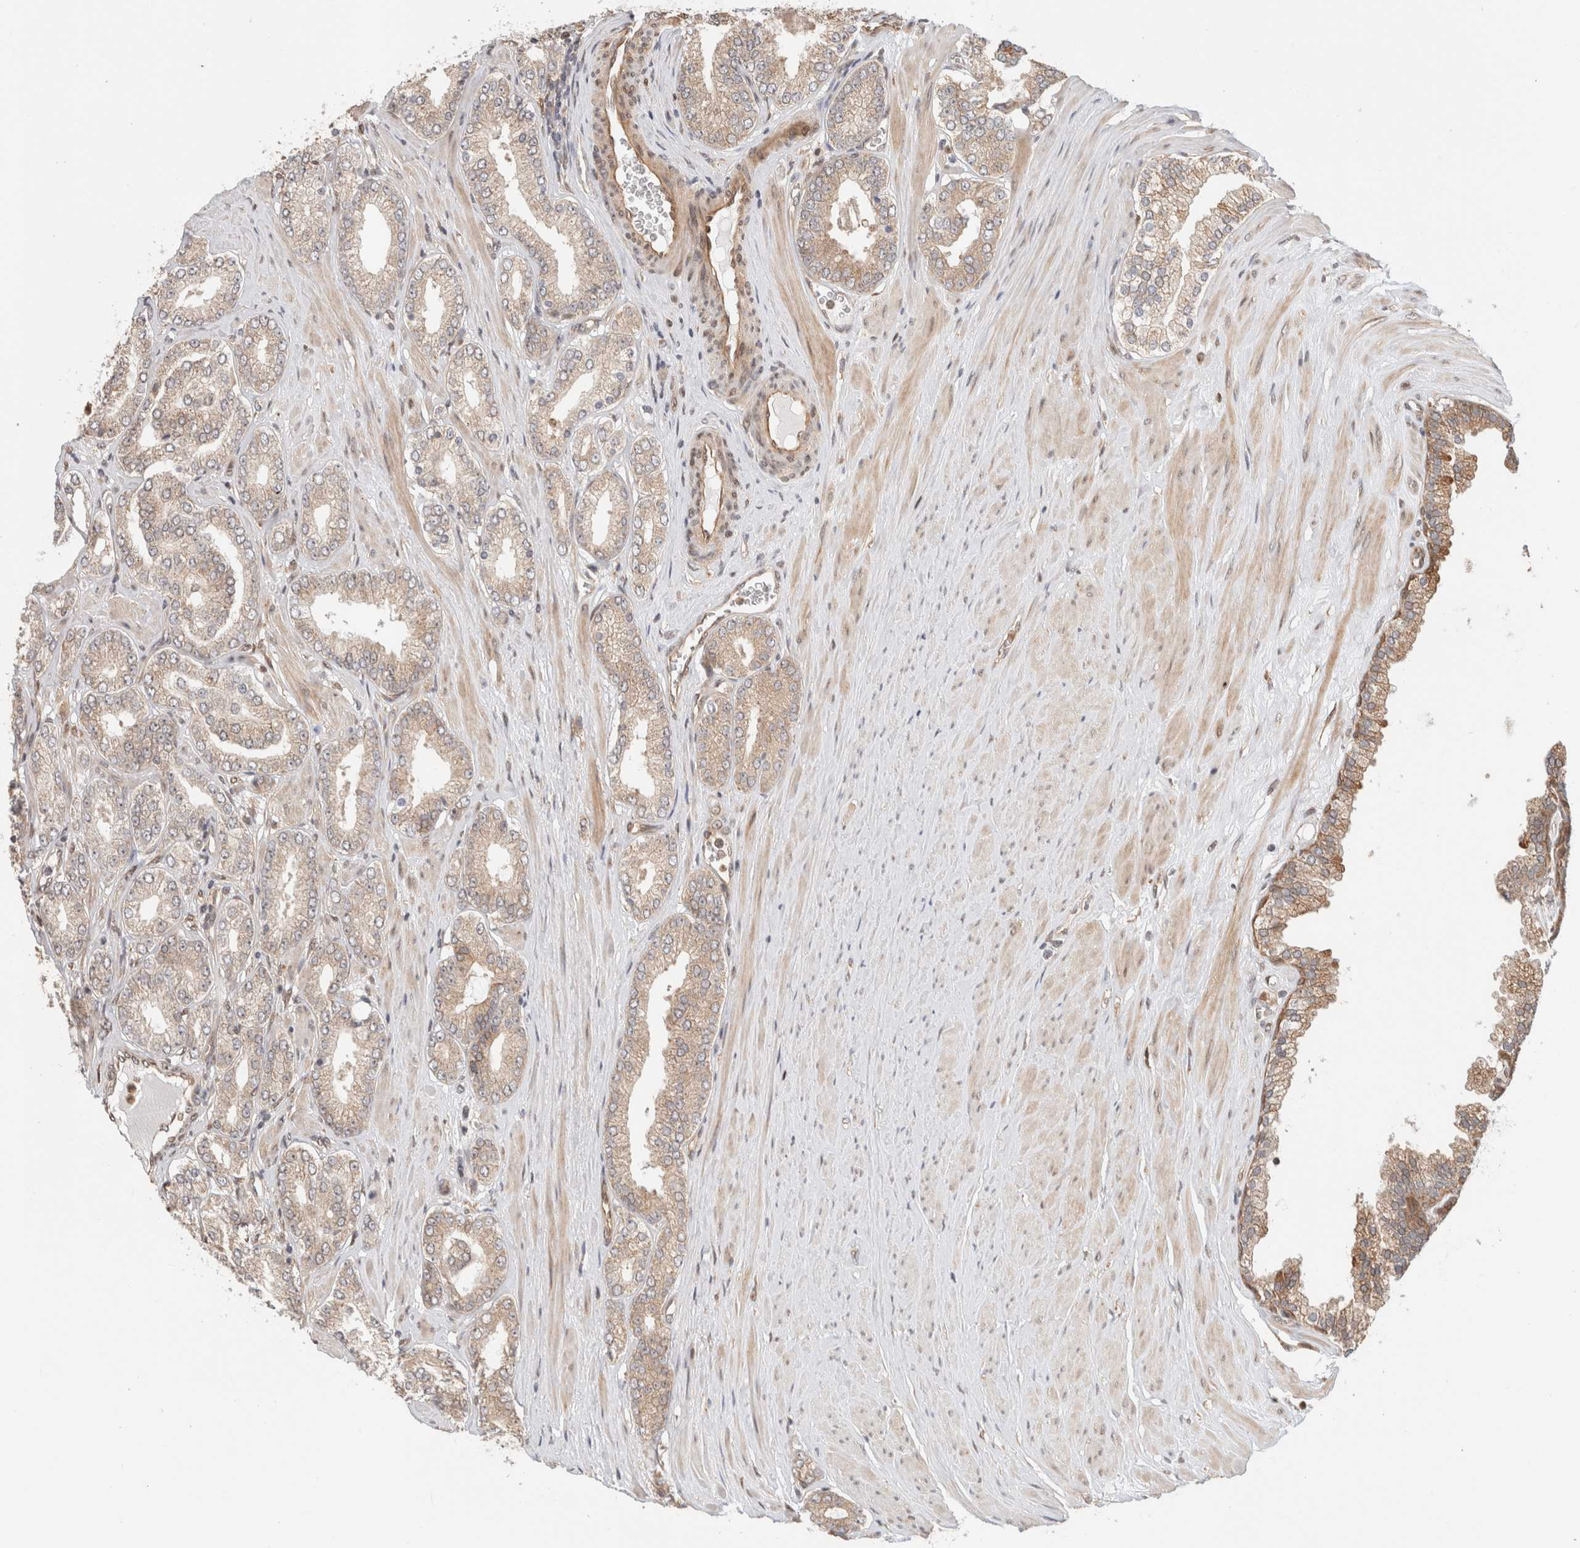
{"staining": {"intensity": "weak", "quantity": "<25%", "location": "cytoplasmic/membranous"}, "tissue": "prostate cancer", "cell_type": "Tumor cells", "image_type": "cancer", "snomed": [{"axis": "morphology", "description": "Adenocarcinoma, Low grade"}, {"axis": "topography", "description": "Prostate"}], "caption": "Human low-grade adenocarcinoma (prostate) stained for a protein using IHC demonstrates no positivity in tumor cells.", "gene": "OTUD6B", "patient": {"sex": "male", "age": 62}}